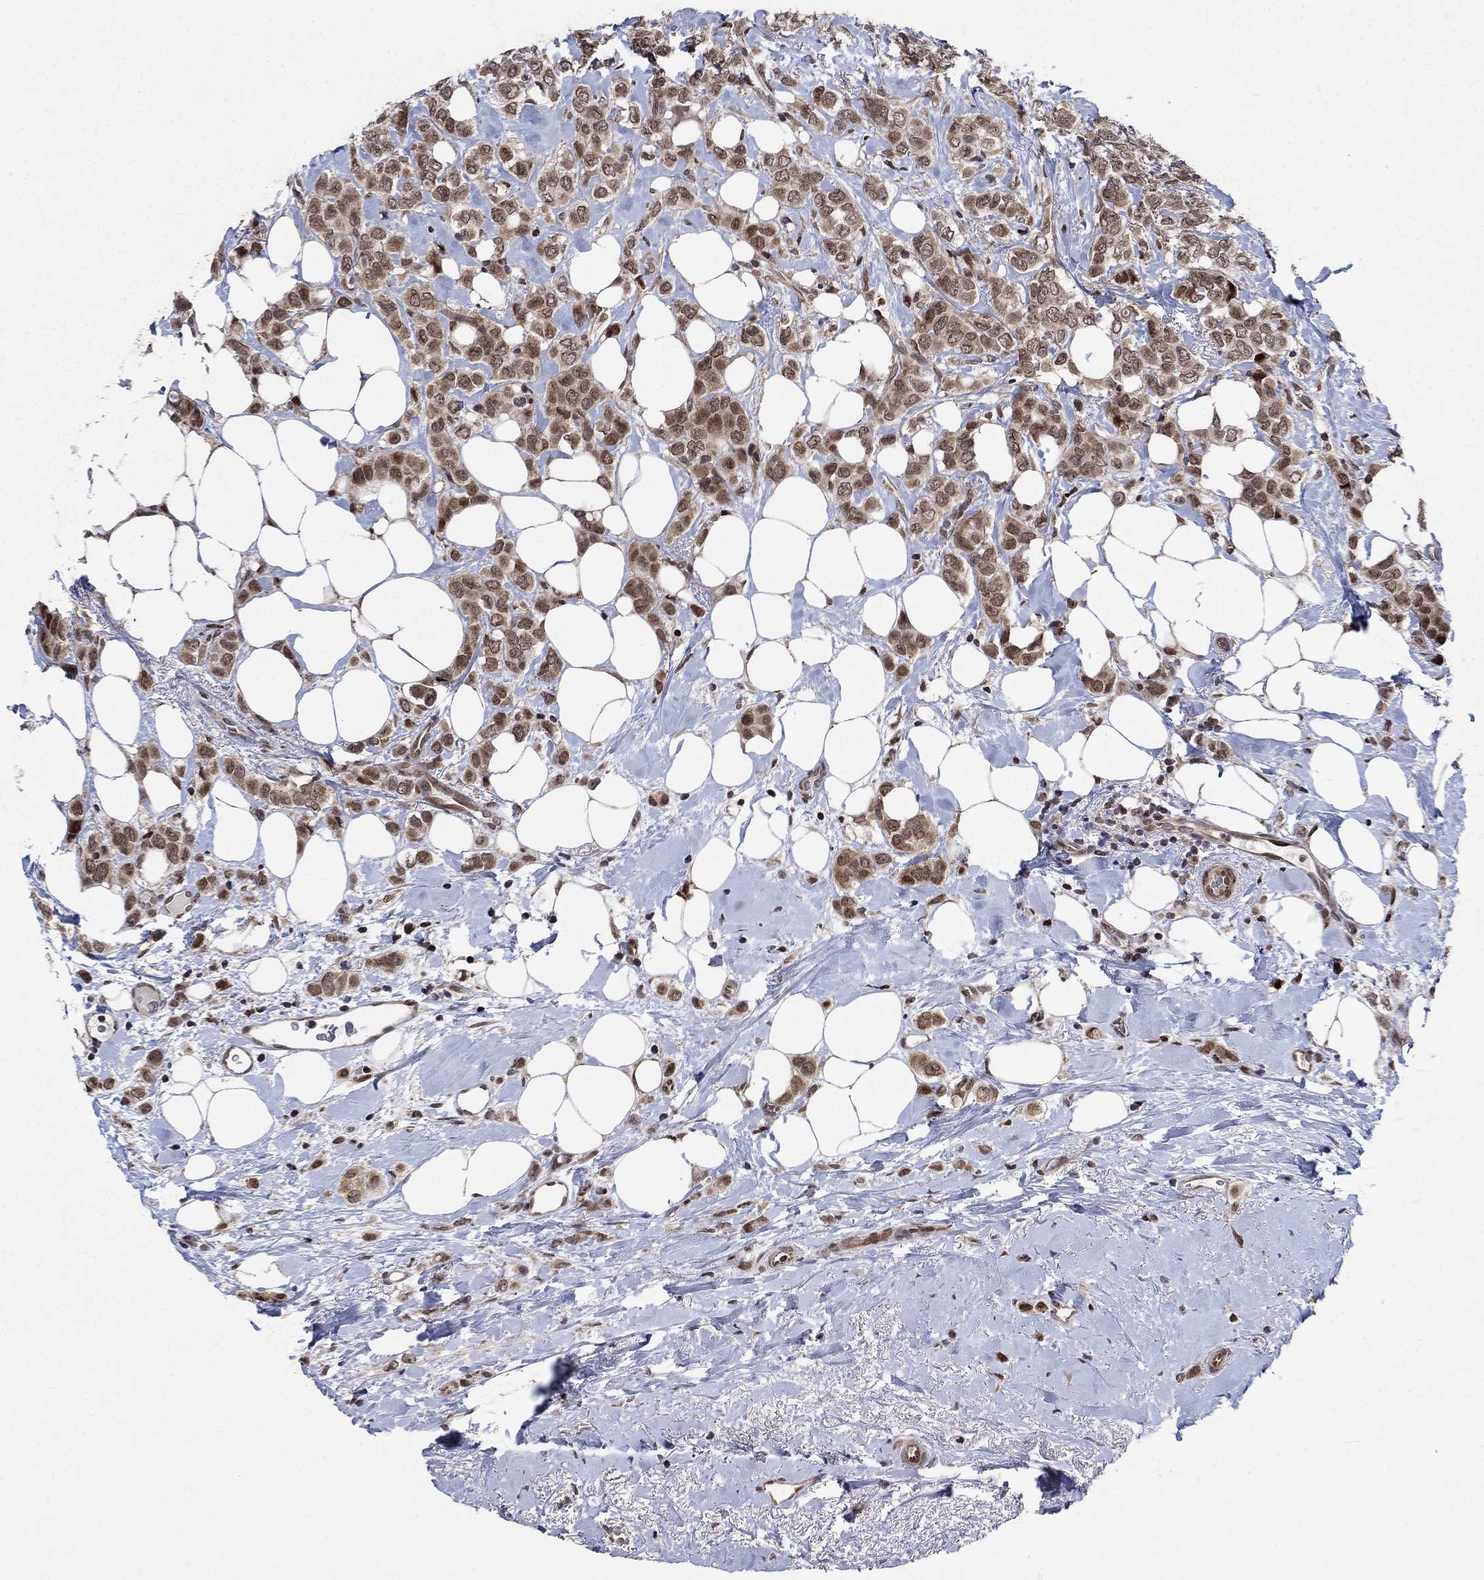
{"staining": {"intensity": "moderate", "quantity": ">75%", "location": "cytoplasmic/membranous,nuclear"}, "tissue": "breast cancer", "cell_type": "Tumor cells", "image_type": "cancer", "snomed": [{"axis": "morphology", "description": "Lobular carcinoma"}, {"axis": "topography", "description": "Breast"}], "caption": "Brown immunohistochemical staining in human breast lobular carcinoma reveals moderate cytoplasmic/membranous and nuclear expression in about >75% of tumor cells.", "gene": "PRICKLE4", "patient": {"sex": "female", "age": 66}}